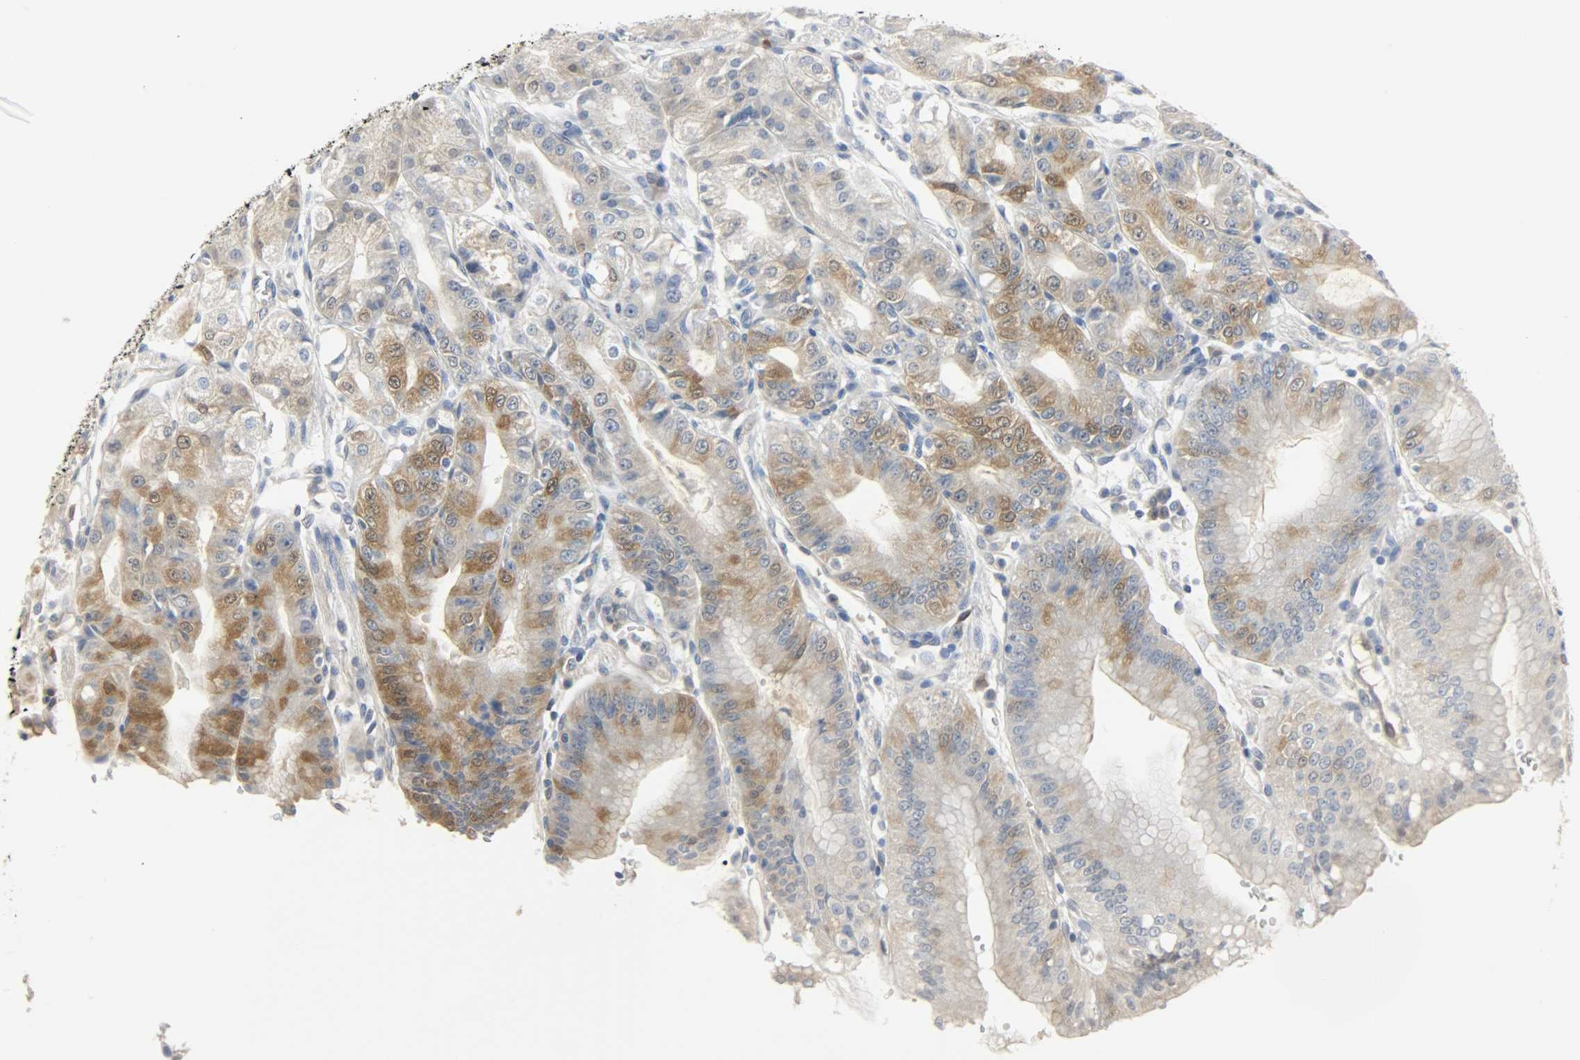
{"staining": {"intensity": "moderate", "quantity": ">75%", "location": "cytoplasmic/membranous,nuclear"}, "tissue": "stomach", "cell_type": "Glandular cells", "image_type": "normal", "snomed": [{"axis": "morphology", "description": "Normal tissue, NOS"}, {"axis": "topography", "description": "Stomach, lower"}], "caption": "Immunohistochemical staining of normal human stomach demonstrates >75% levels of moderate cytoplasmic/membranous,nuclear protein staining in about >75% of glandular cells. (DAB = brown stain, brightfield microscopy at high magnification).", "gene": "EIF4EBP1", "patient": {"sex": "male", "age": 71}}